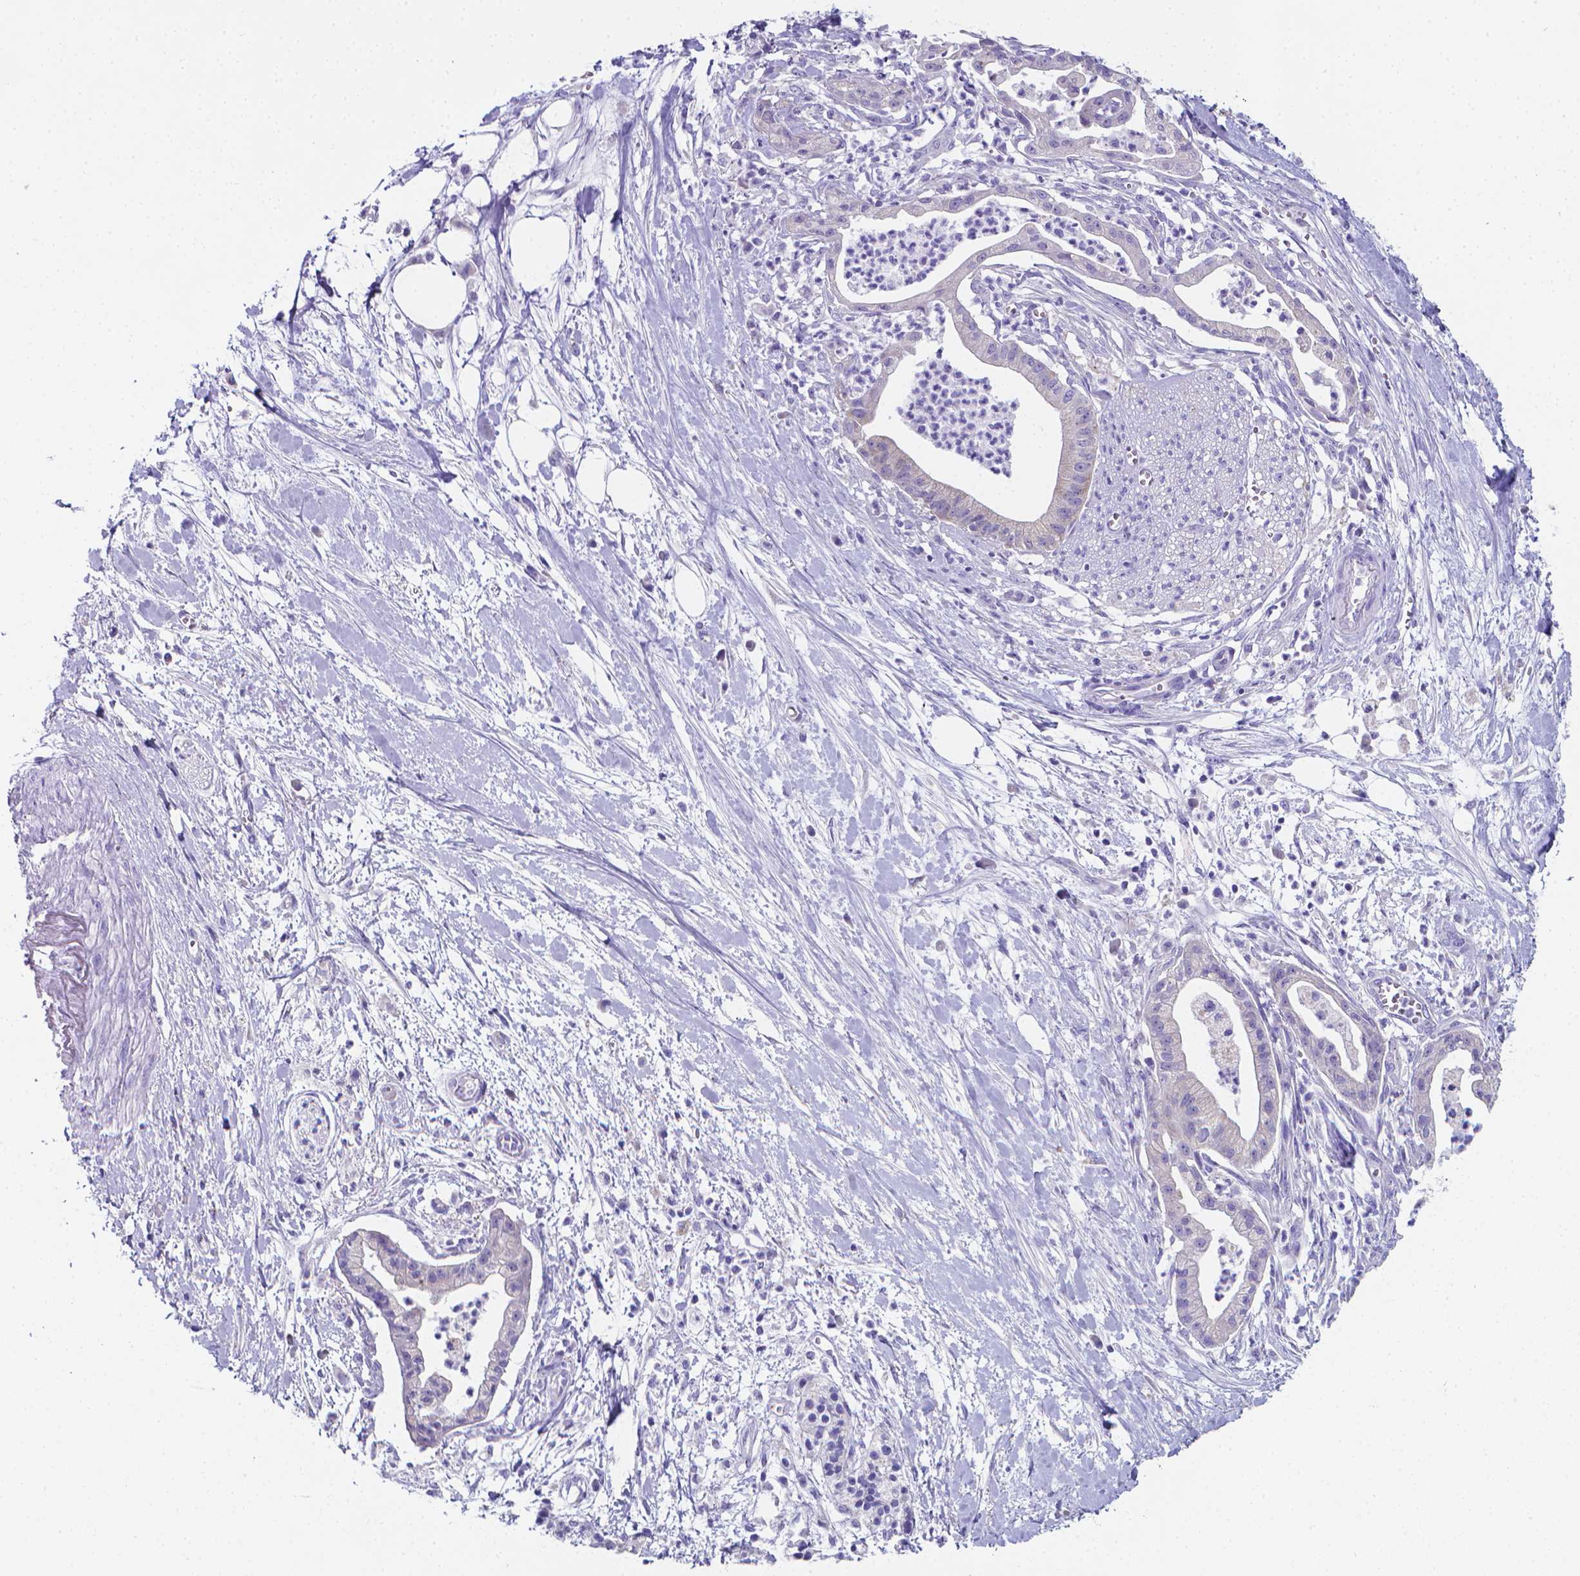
{"staining": {"intensity": "negative", "quantity": "none", "location": "none"}, "tissue": "pancreatic cancer", "cell_type": "Tumor cells", "image_type": "cancer", "snomed": [{"axis": "morphology", "description": "Normal tissue, NOS"}, {"axis": "morphology", "description": "Adenocarcinoma, NOS"}, {"axis": "topography", "description": "Lymph node"}, {"axis": "topography", "description": "Pancreas"}], "caption": "A histopathology image of adenocarcinoma (pancreatic) stained for a protein shows no brown staining in tumor cells.", "gene": "LRRC73", "patient": {"sex": "female", "age": 58}}